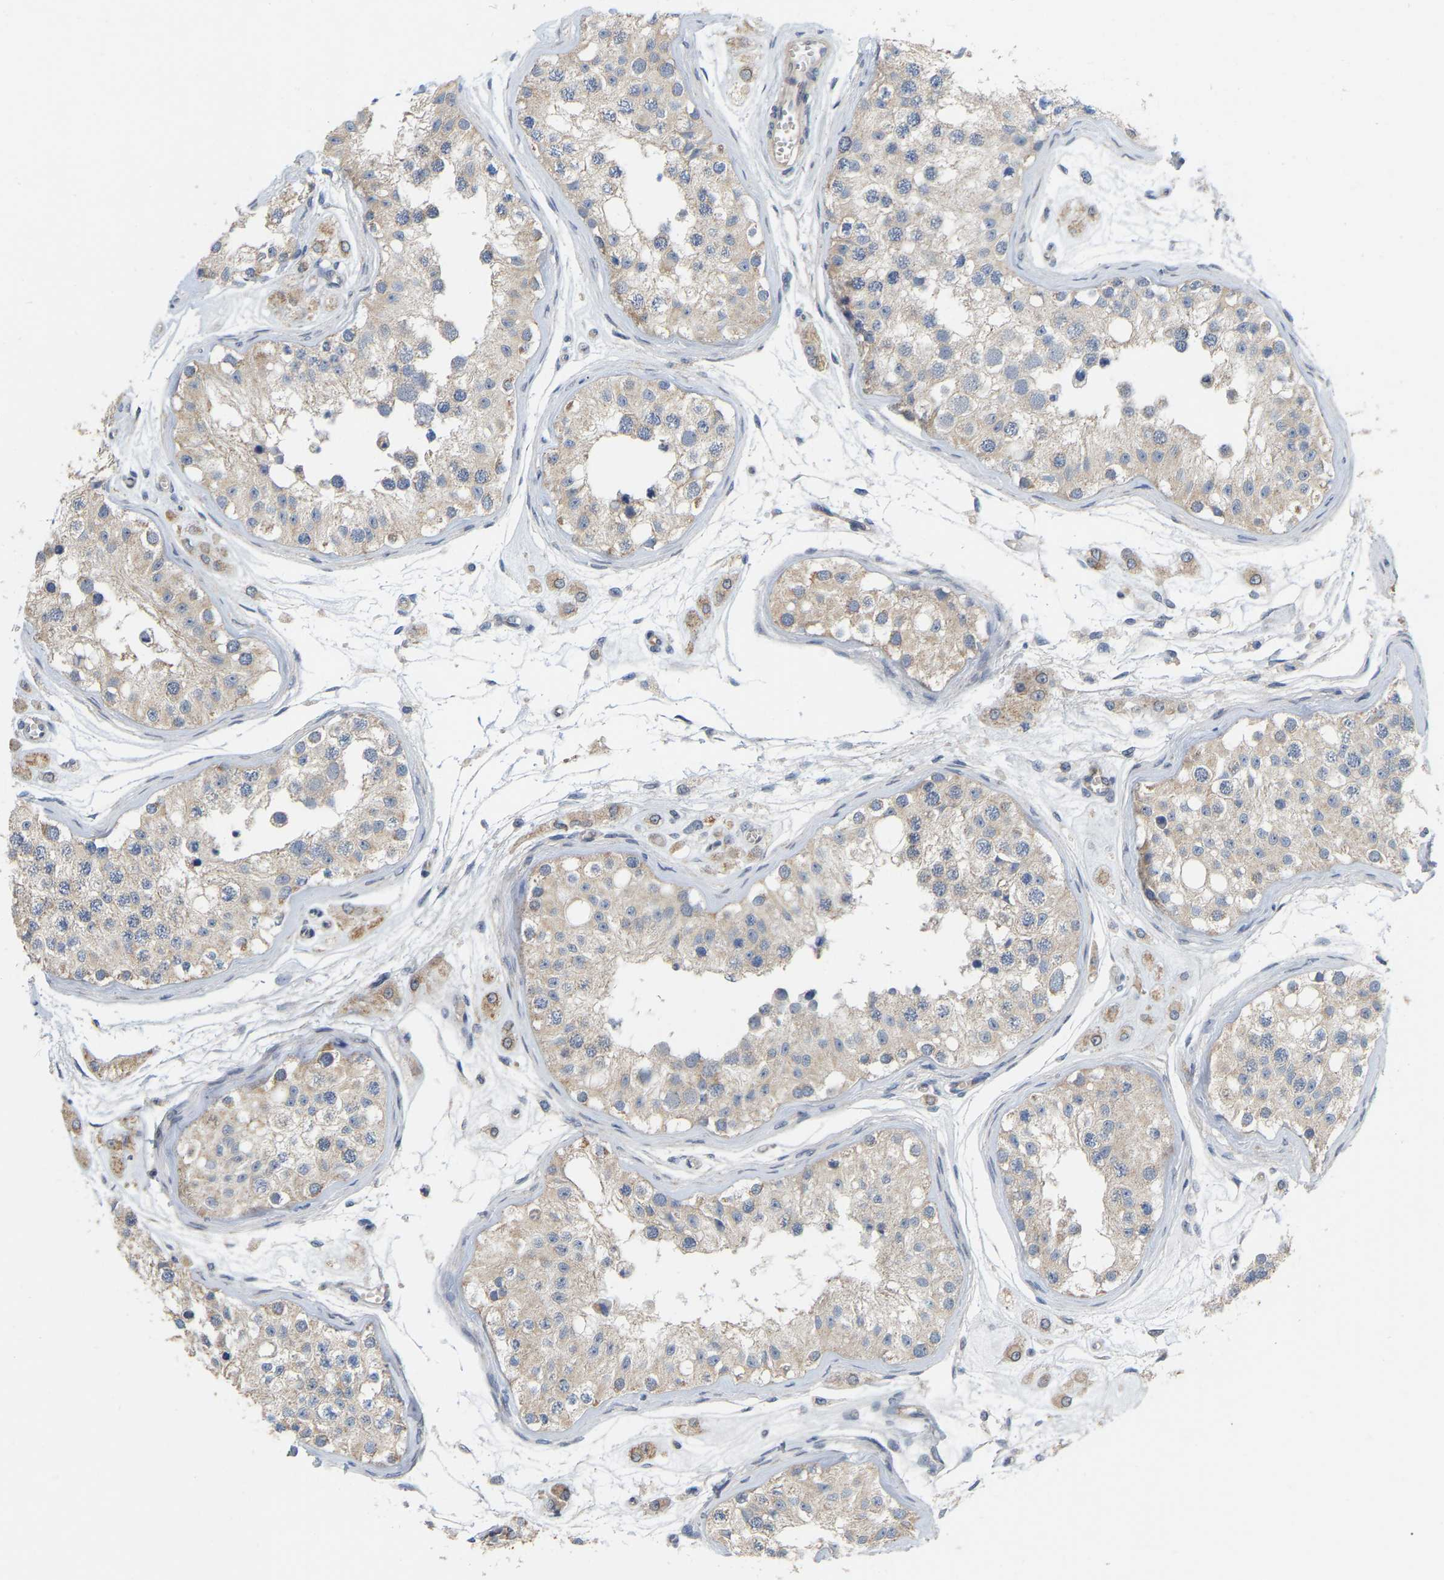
{"staining": {"intensity": "weak", "quantity": "25%-75%", "location": "cytoplasmic/membranous"}, "tissue": "testis", "cell_type": "Cells in seminiferous ducts", "image_type": "normal", "snomed": [{"axis": "morphology", "description": "Normal tissue, NOS"}, {"axis": "morphology", "description": "Adenocarcinoma, metastatic, NOS"}, {"axis": "topography", "description": "Testis"}], "caption": "Immunohistochemistry (DAB) staining of benign testis displays weak cytoplasmic/membranous protein expression in about 25%-75% of cells in seminiferous ducts.", "gene": "SSH1", "patient": {"sex": "male", "age": 26}}